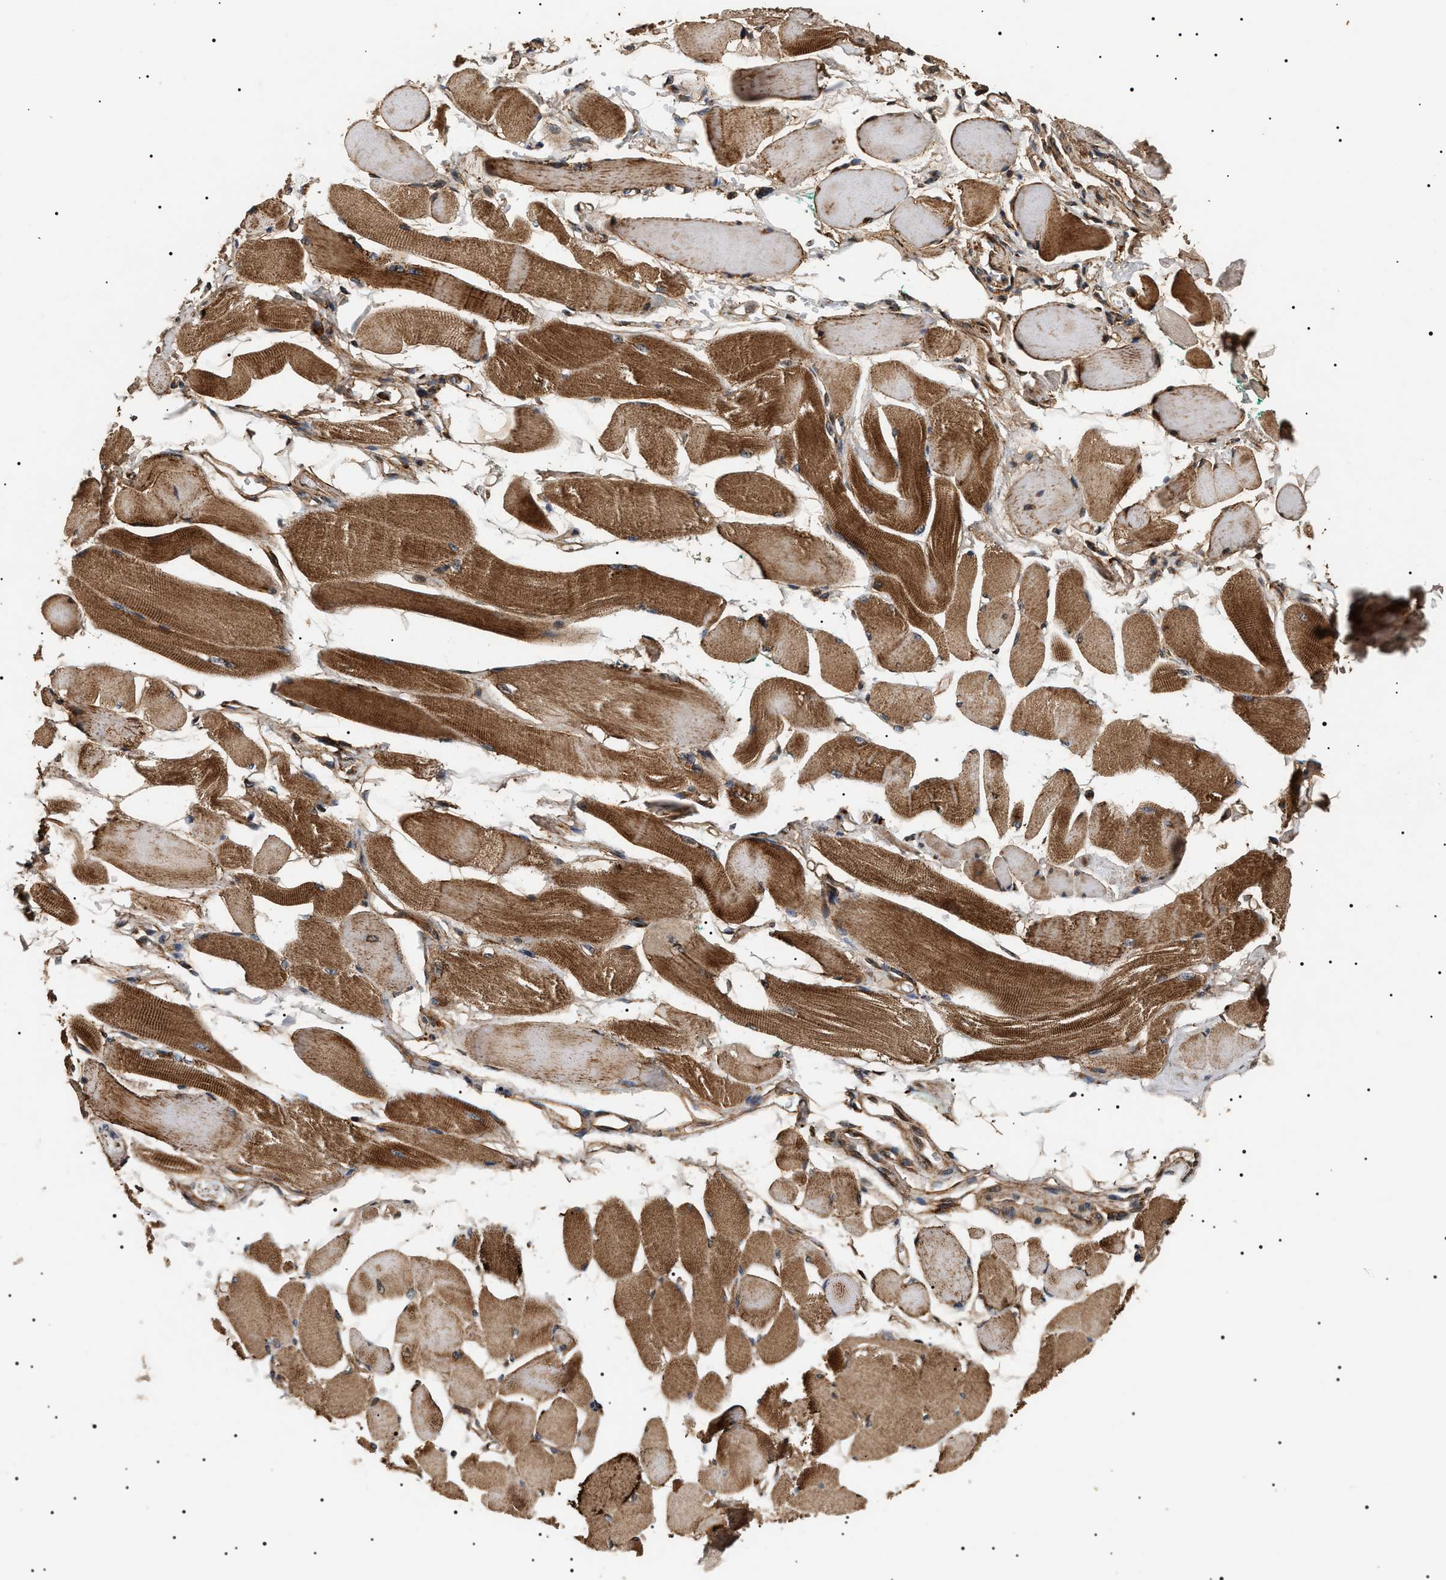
{"staining": {"intensity": "strong", "quantity": ">75%", "location": "cytoplasmic/membranous"}, "tissue": "skeletal muscle", "cell_type": "Myocytes", "image_type": "normal", "snomed": [{"axis": "morphology", "description": "Normal tissue, NOS"}, {"axis": "topography", "description": "Skeletal muscle"}, {"axis": "topography", "description": "Peripheral nerve tissue"}], "caption": "Protein analysis of benign skeletal muscle reveals strong cytoplasmic/membranous staining in about >75% of myocytes. (DAB (3,3'-diaminobenzidine) IHC, brown staining for protein, blue staining for nuclei).", "gene": "ZBTB26", "patient": {"sex": "female", "age": 84}}